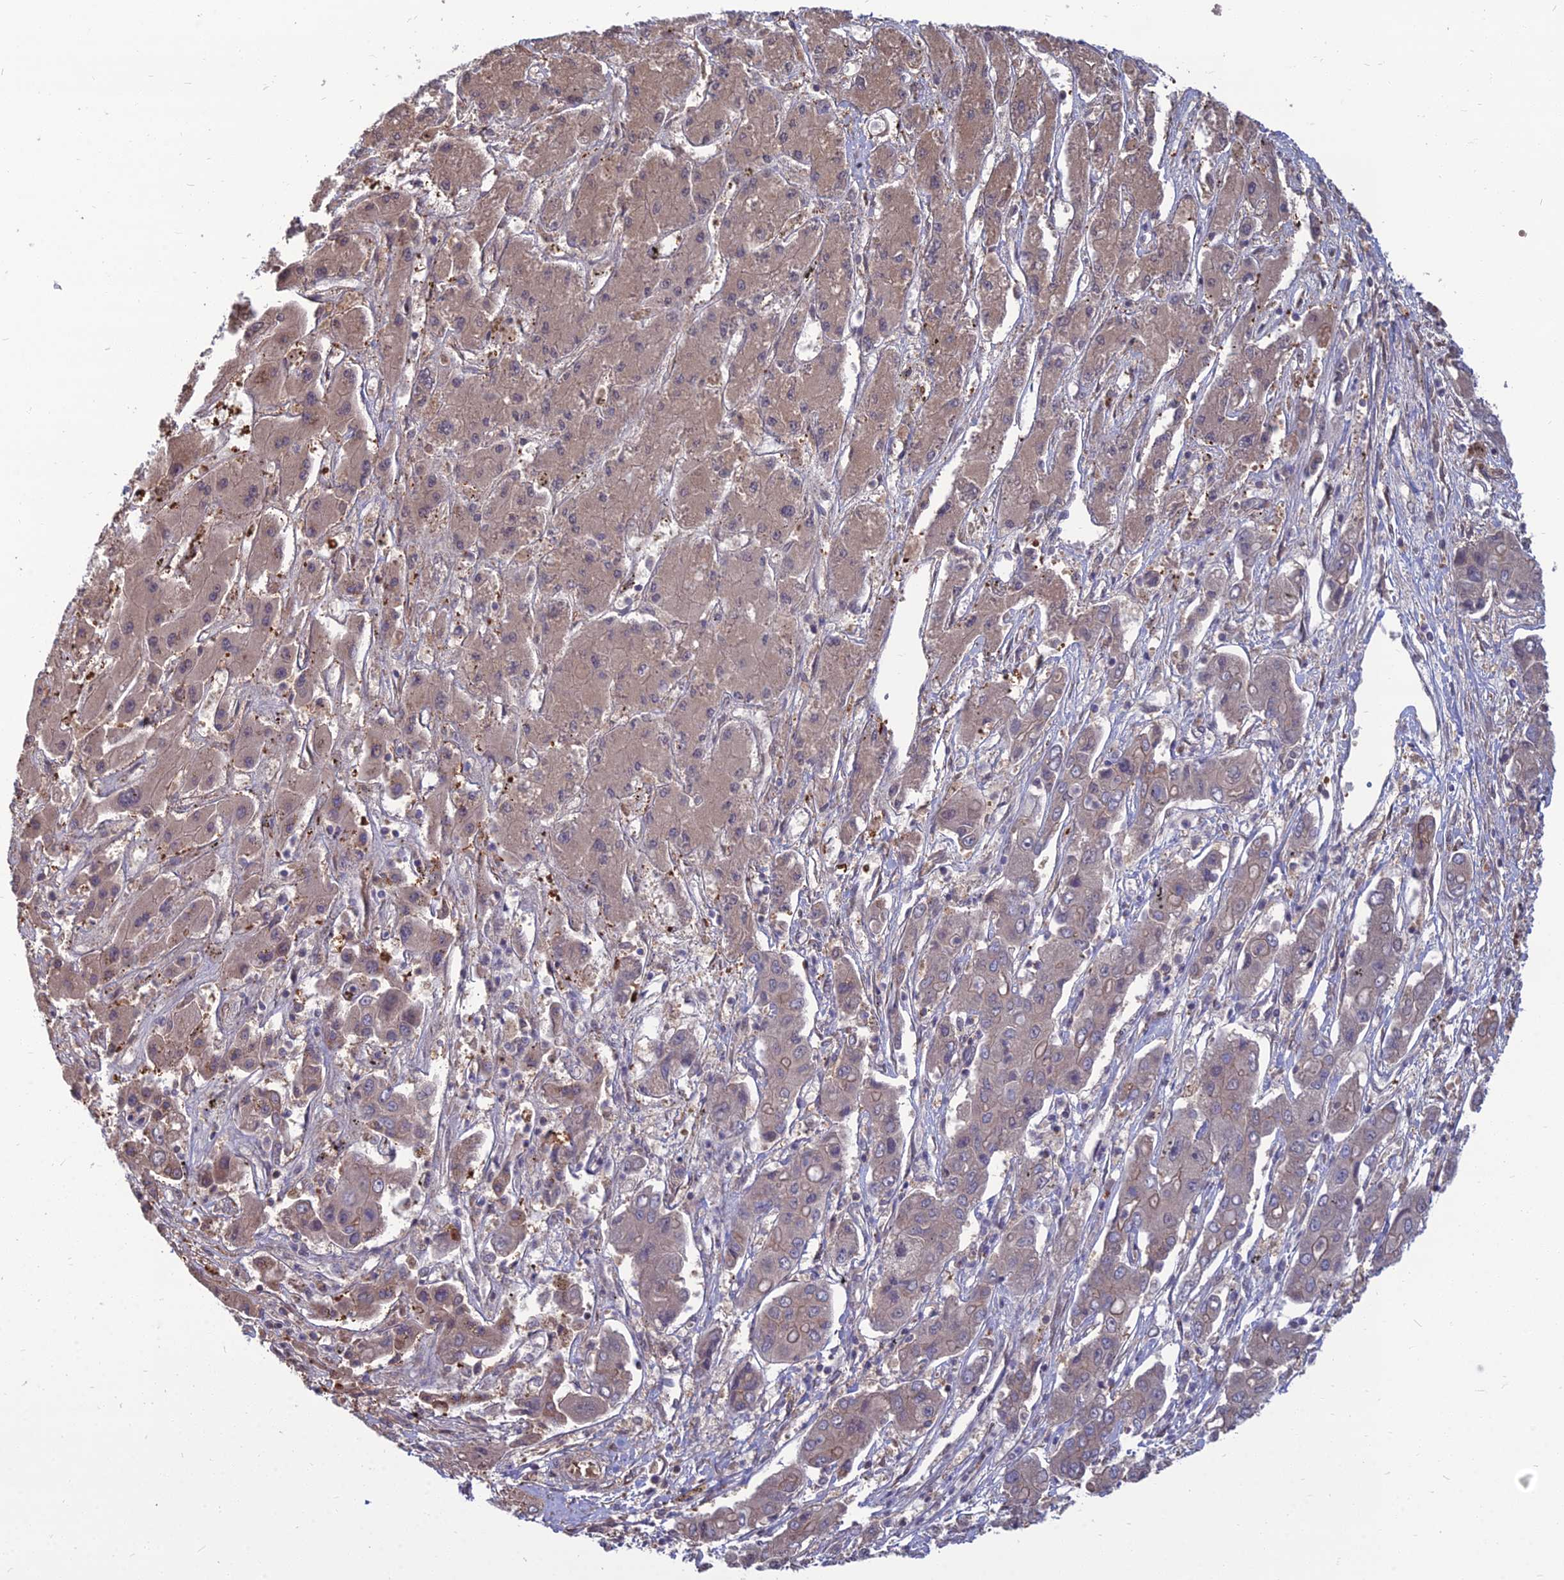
{"staining": {"intensity": "weak", "quantity": ">75%", "location": "nuclear"}, "tissue": "liver cancer", "cell_type": "Tumor cells", "image_type": "cancer", "snomed": [{"axis": "morphology", "description": "Cholangiocarcinoma"}, {"axis": "topography", "description": "Liver"}], "caption": "IHC staining of liver cancer (cholangiocarcinoma), which shows low levels of weak nuclear staining in approximately >75% of tumor cells indicating weak nuclear protein expression. The staining was performed using DAB (brown) for protein detection and nuclei were counterstained in hematoxylin (blue).", "gene": "OPA3", "patient": {"sex": "male", "age": 67}}